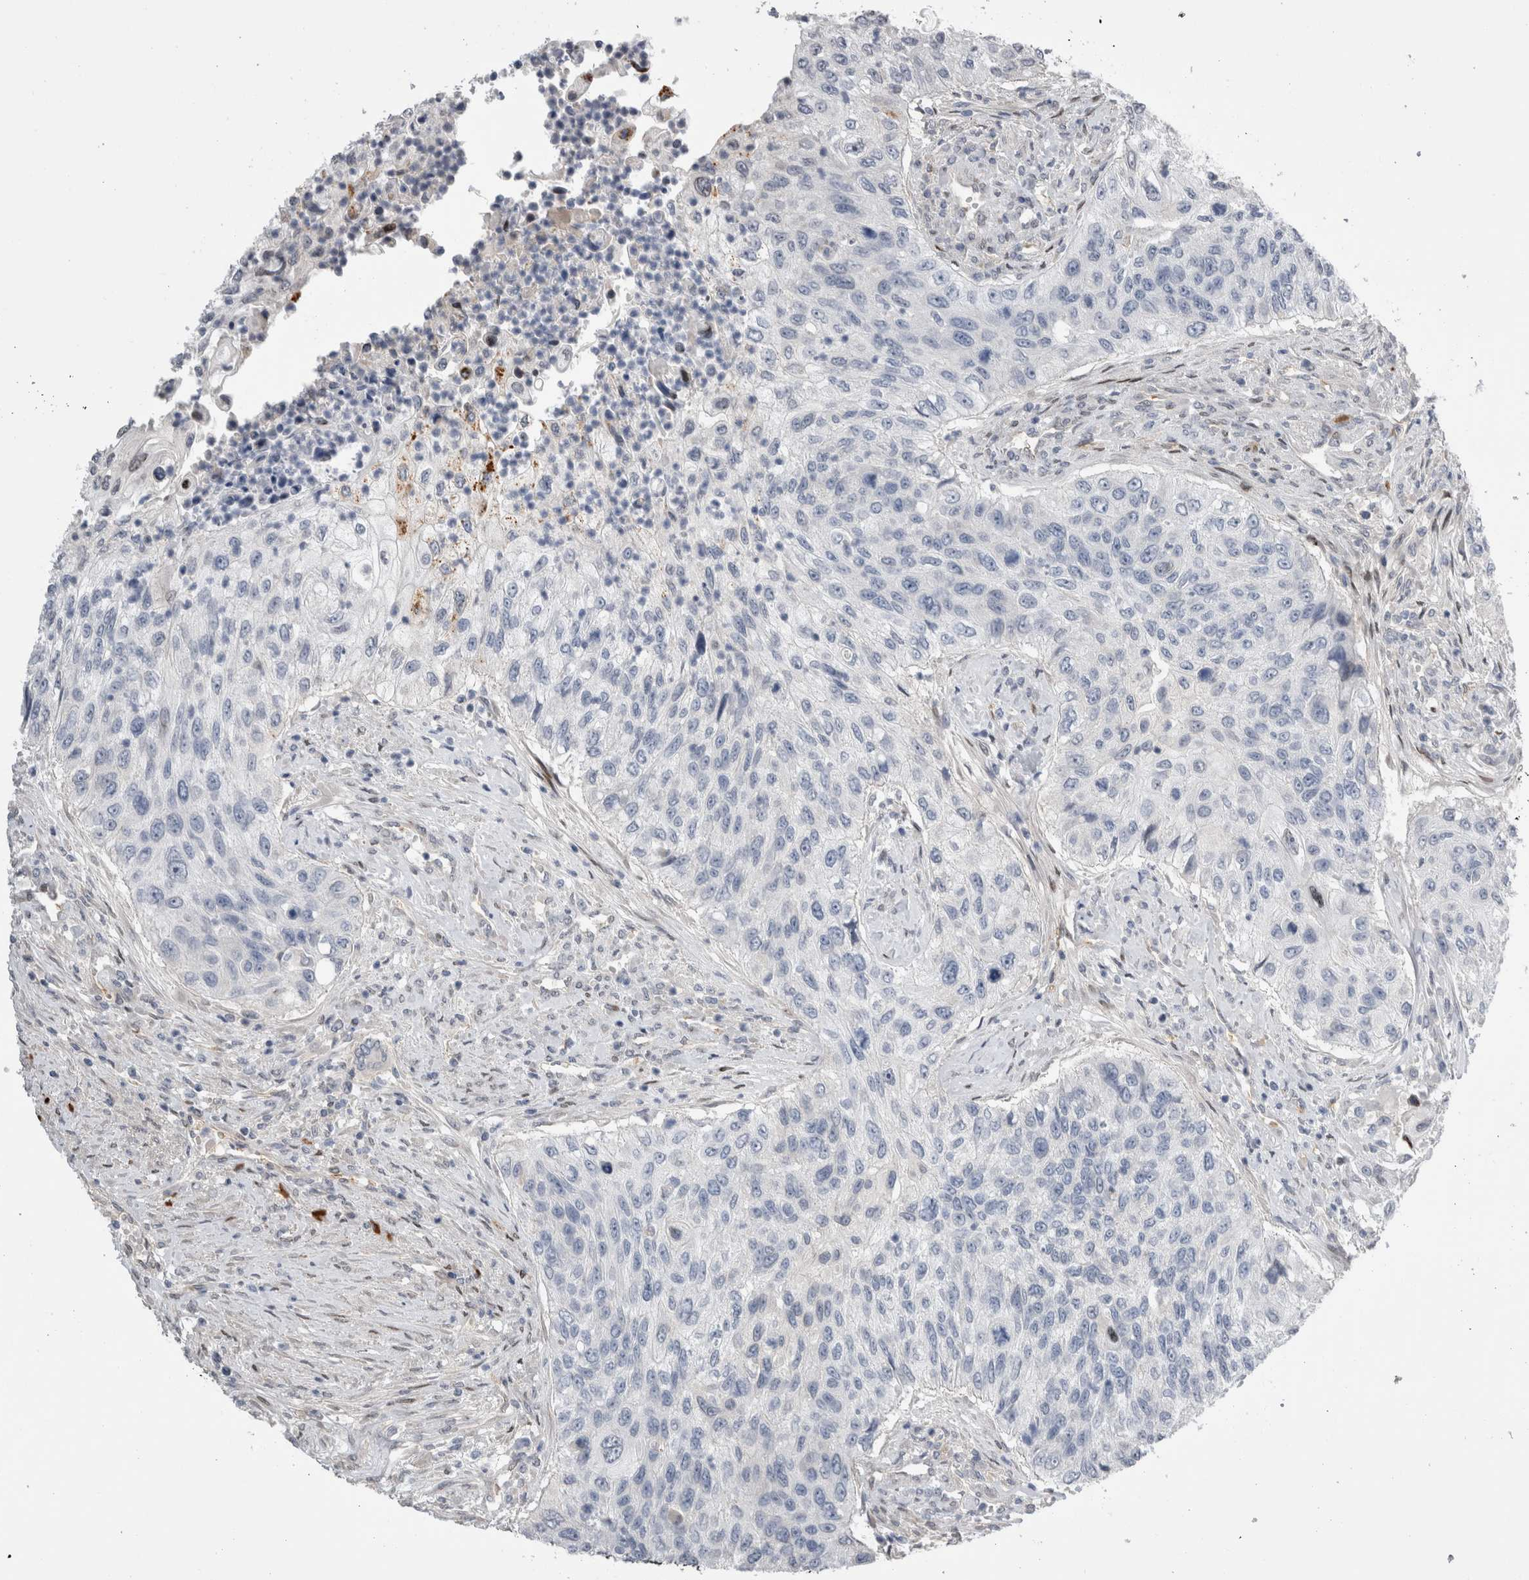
{"staining": {"intensity": "negative", "quantity": "none", "location": "none"}, "tissue": "urothelial cancer", "cell_type": "Tumor cells", "image_type": "cancer", "snomed": [{"axis": "morphology", "description": "Urothelial carcinoma, High grade"}, {"axis": "topography", "description": "Urinary bladder"}], "caption": "Photomicrograph shows no protein staining in tumor cells of urothelial carcinoma (high-grade) tissue.", "gene": "DMTN", "patient": {"sex": "female", "age": 60}}